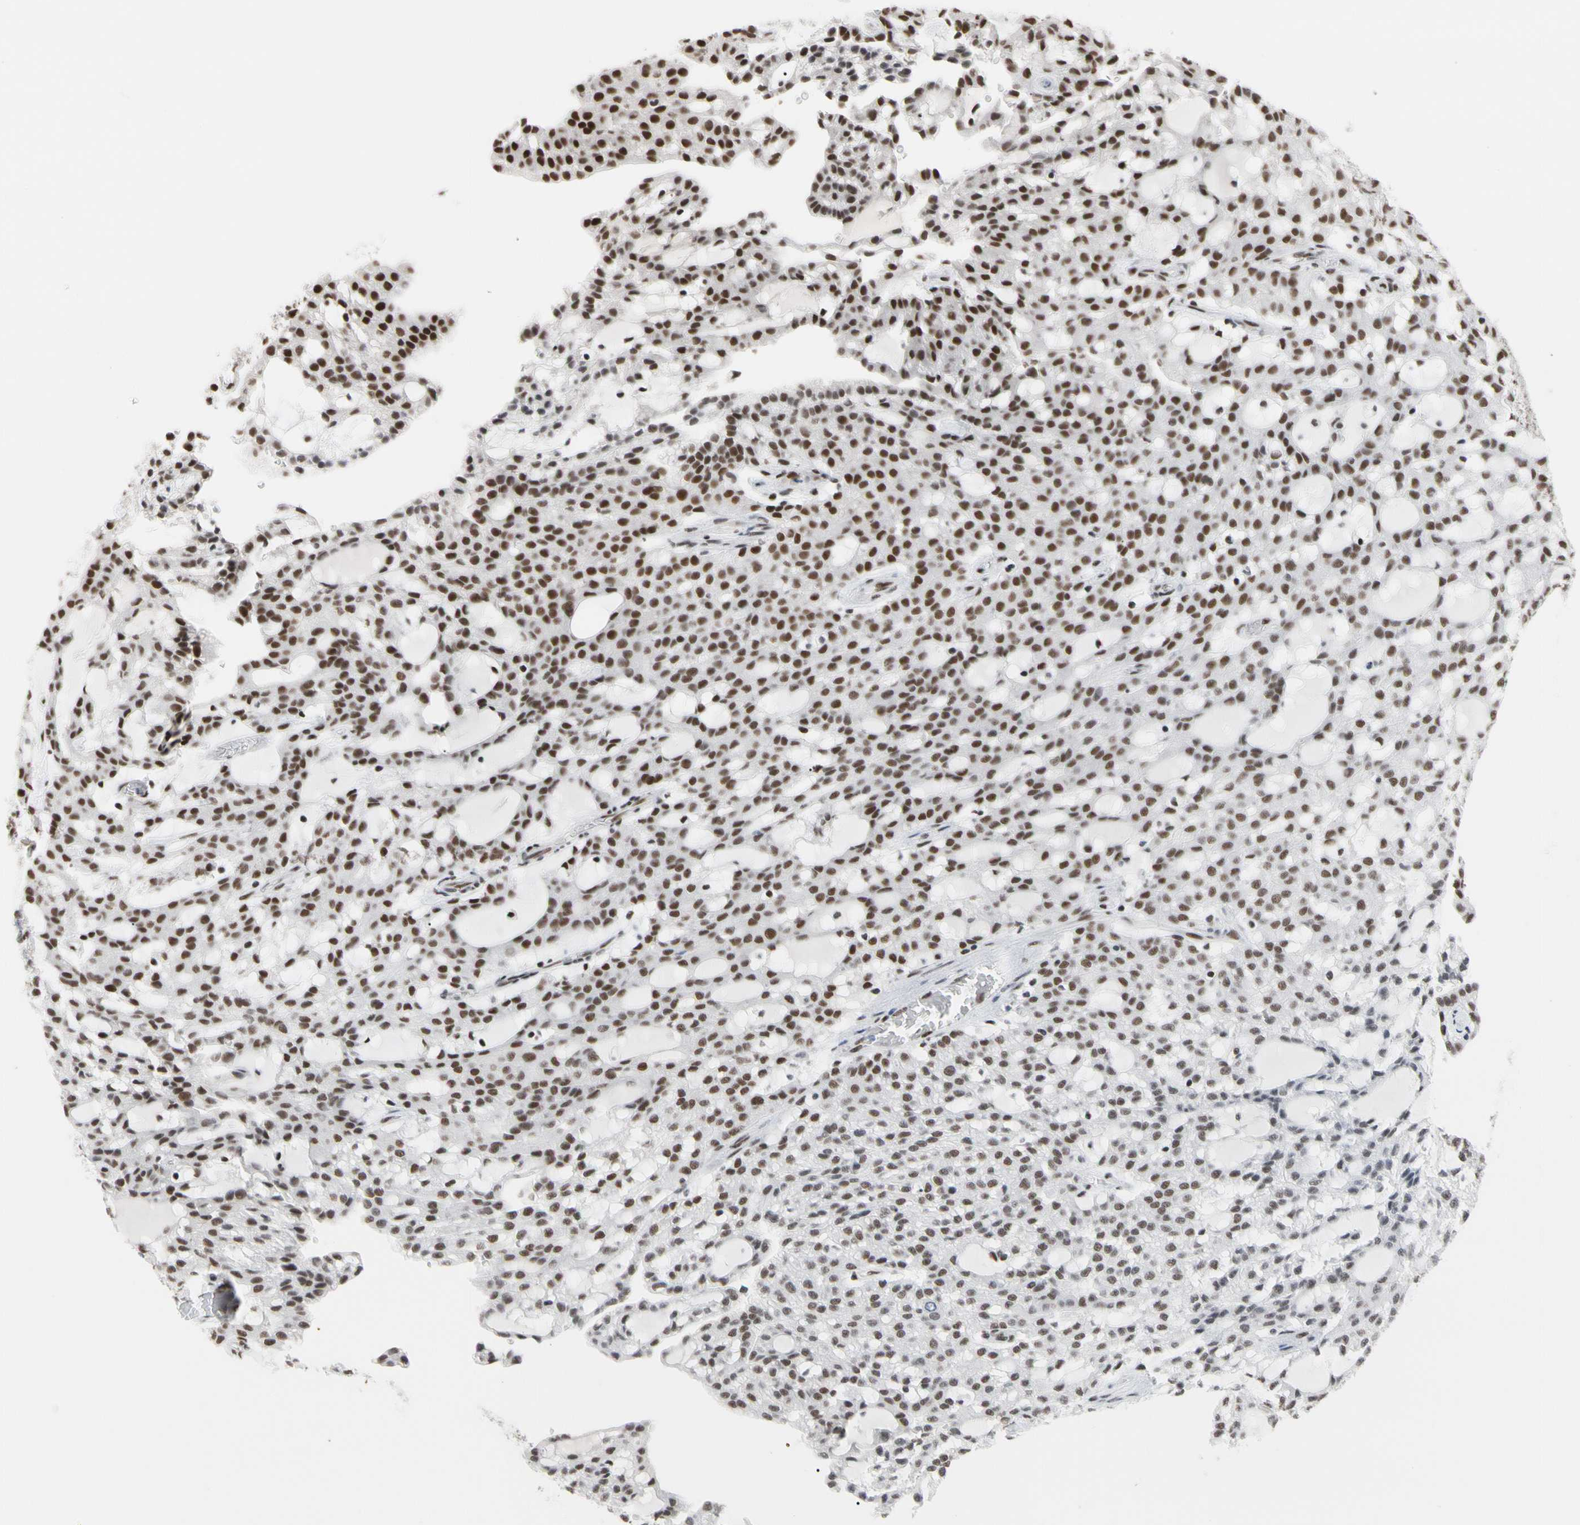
{"staining": {"intensity": "strong", "quantity": "25%-75%", "location": "nuclear"}, "tissue": "renal cancer", "cell_type": "Tumor cells", "image_type": "cancer", "snomed": [{"axis": "morphology", "description": "Adenocarcinoma, NOS"}, {"axis": "topography", "description": "Kidney"}], "caption": "There is high levels of strong nuclear expression in tumor cells of renal cancer (adenocarcinoma), as demonstrated by immunohistochemical staining (brown color).", "gene": "FAM98B", "patient": {"sex": "male", "age": 63}}